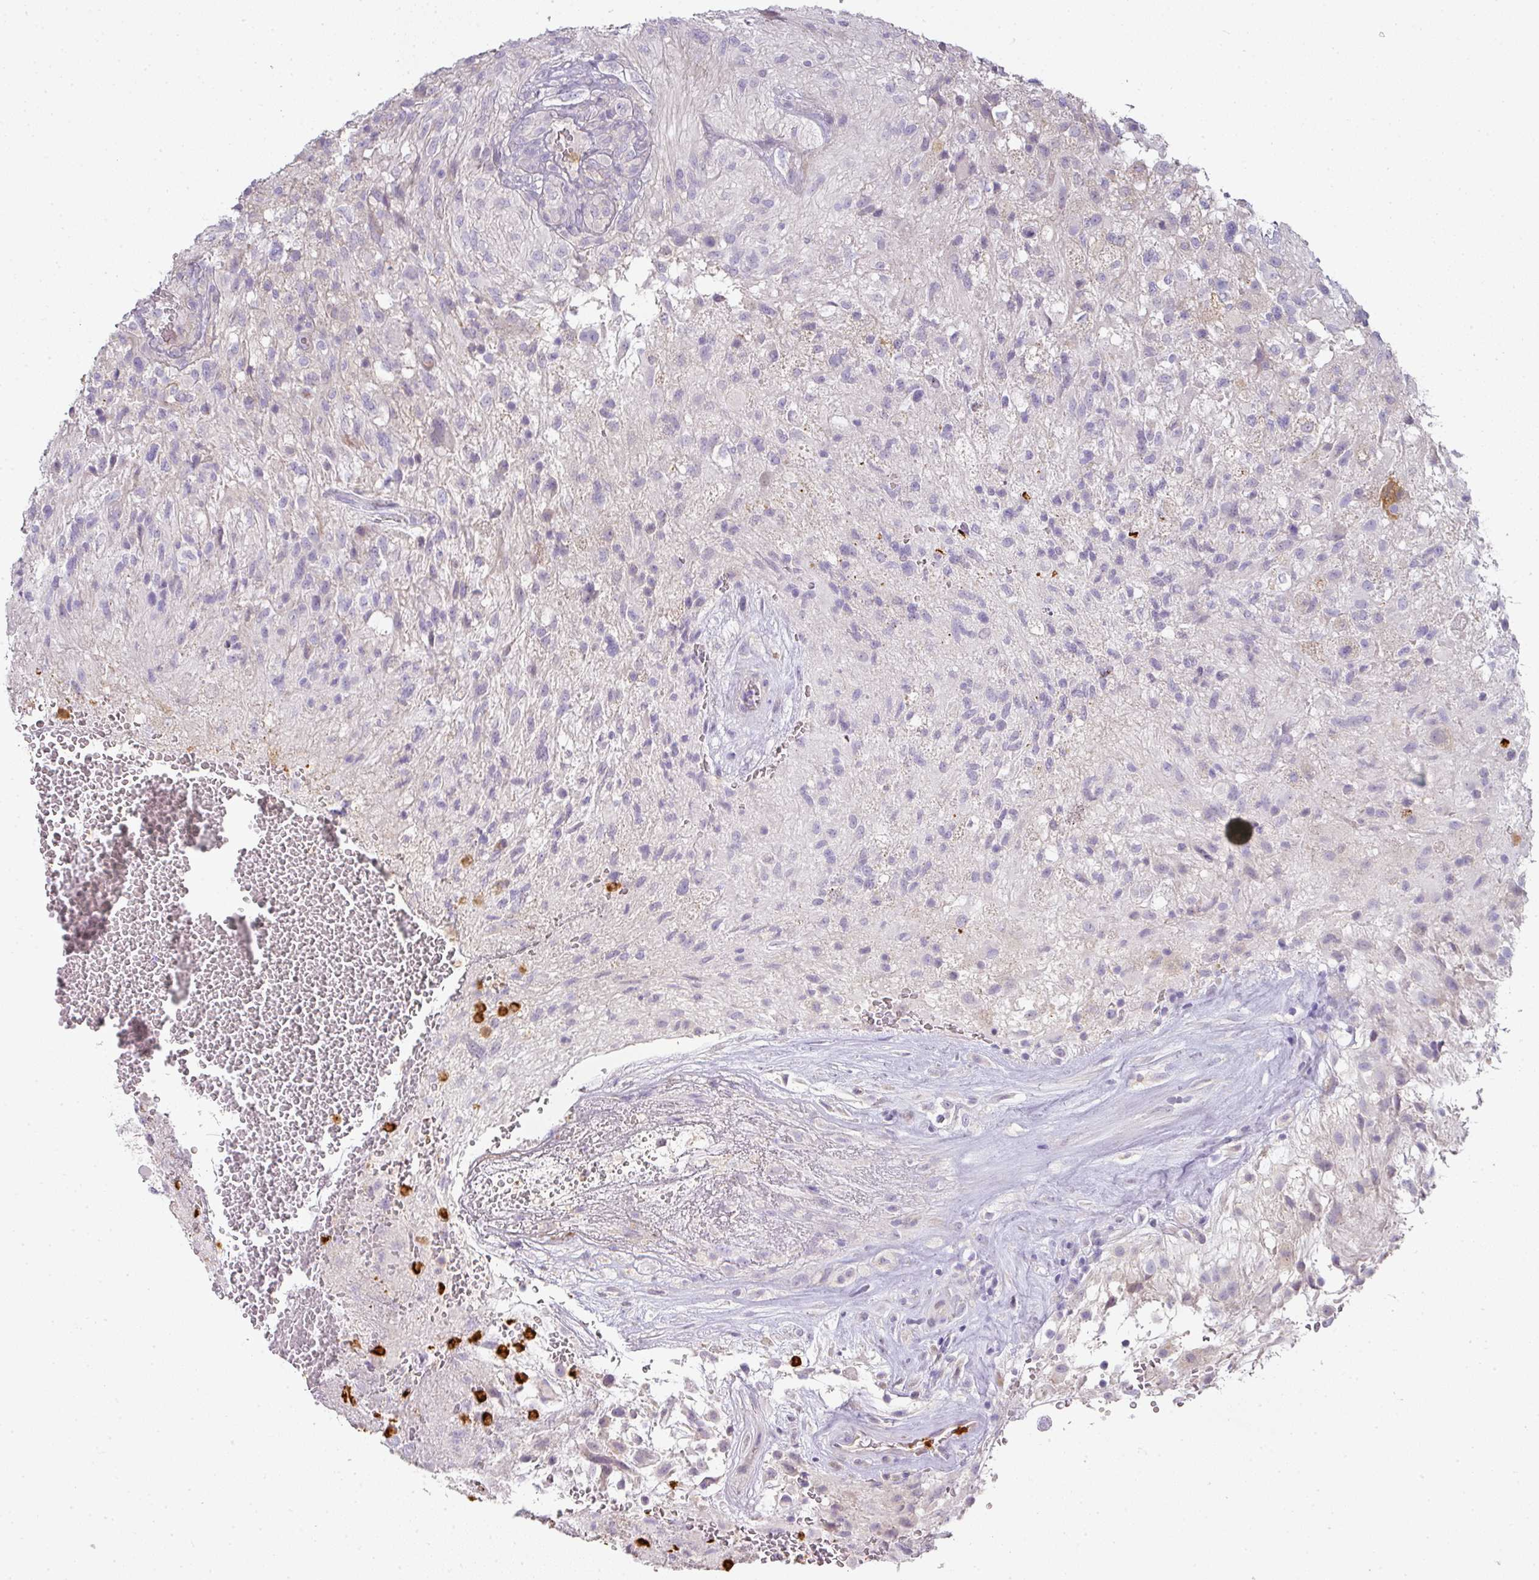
{"staining": {"intensity": "negative", "quantity": "none", "location": "none"}, "tissue": "glioma", "cell_type": "Tumor cells", "image_type": "cancer", "snomed": [{"axis": "morphology", "description": "Glioma, malignant, High grade"}, {"axis": "topography", "description": "Brain"}], "caption": "A high-resolution histopathology image shows immunohistochemistry staining of high-grade glioma (malignant), which exhibits no significant positivity in tumor cells.", "gene": "HHEX", "patient": {"sex": "male", "age": 56}}